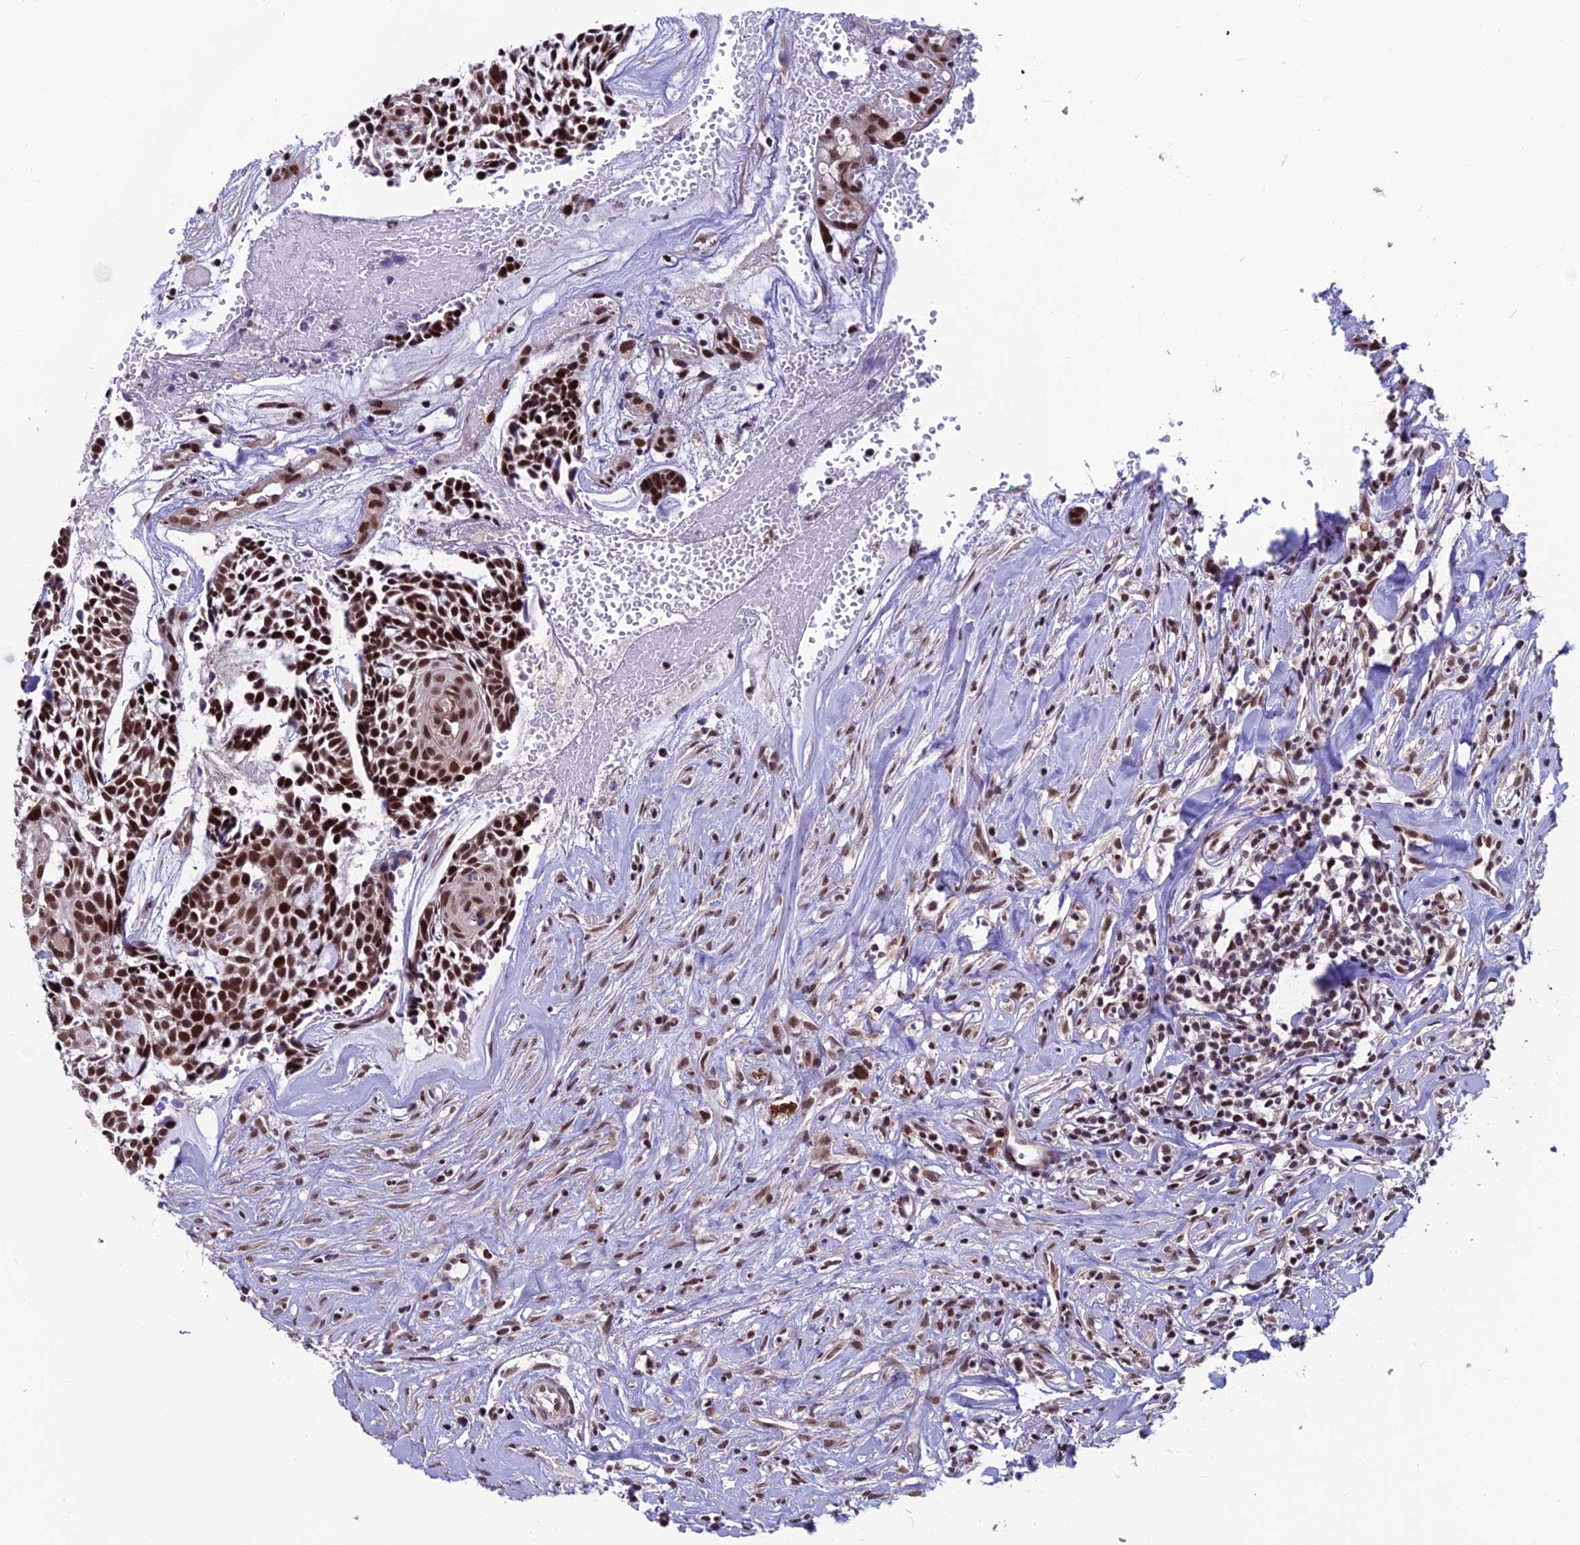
{"staining": {"intensity": "strong", "quantity": ">75%", "location": "nuclear"}, "tissue": "head and neck cancer", "cell_type": "Tumor cells", "image_type": "cancer", "snomed": [{"axis": "morphology", "description": "Normal tissue, NOS"}, {"axis": "morphology", "description": "Adenocarcinoma, NOS"}, {"axis": "topography", "description": "Subcutis"}, {"axis": "topography", "description": "Nasopharynx"}, {"axis": "topography", "description": "Head-Neck"}], "caption": "Immunohistochemical staining of head and neck cancer (adenocarcinoma) reveals high levels of strong nuclear expression in approximately >75% of tumor cells. Immunohistochemistry (ihc) stains the protein in brown and the nuclei are stained blue.", "gene": "KIAA1191", "patient": {"sex": "female", "age": 73}}